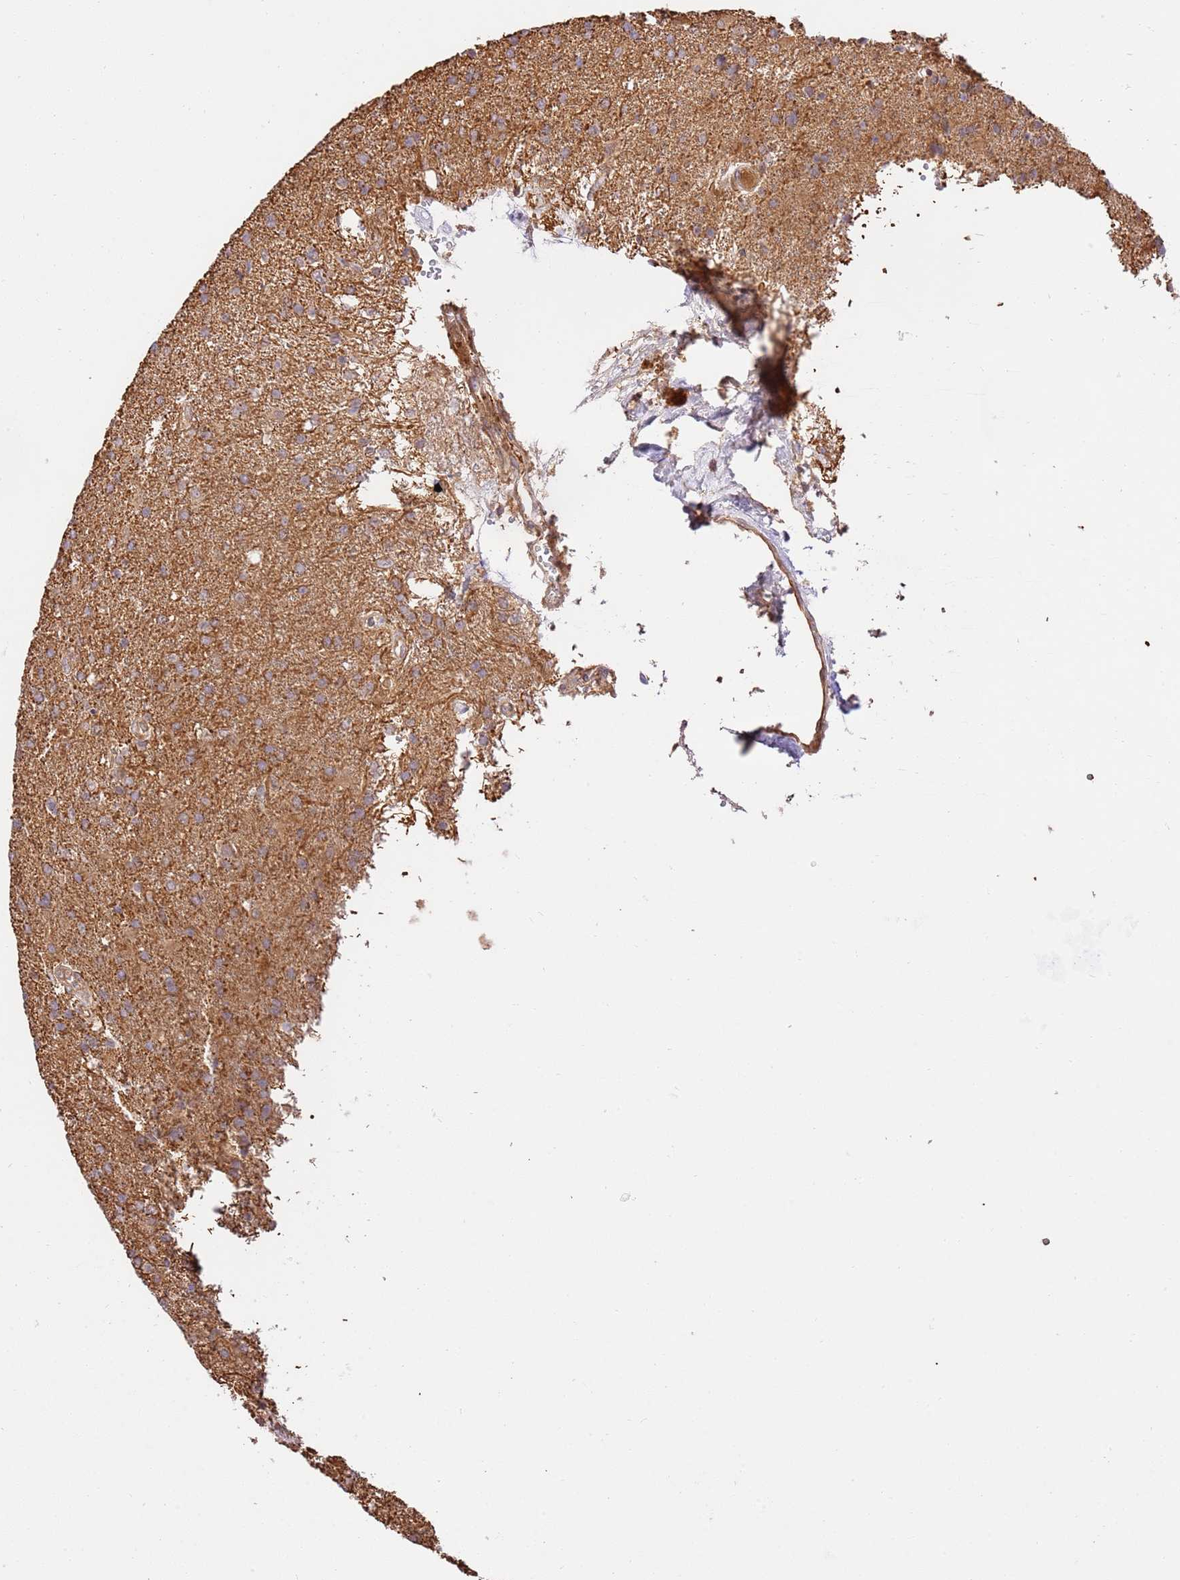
{"staining": {"intensity": "moderate", "quantity": ">75%", "location": "cytoplasmic/membranous"}, "tissue": "glioma", "cell_type": "Tumor cells", "image_type": "cancer", "snomed": [{"axis": "morphology", "description": "Glioma, malignant, High grade"}, {"axis": "topography", "description": "Brain"}], "caption": "Protein positivity by immunohistochemistry (IHC) displays moderate cytoplasmic/membranous positivity in about >75% of tumor cells in malignant glioma (high-grade).", "gene": "KATNAL2", "patient": {"sex": "male", "age": 56}}